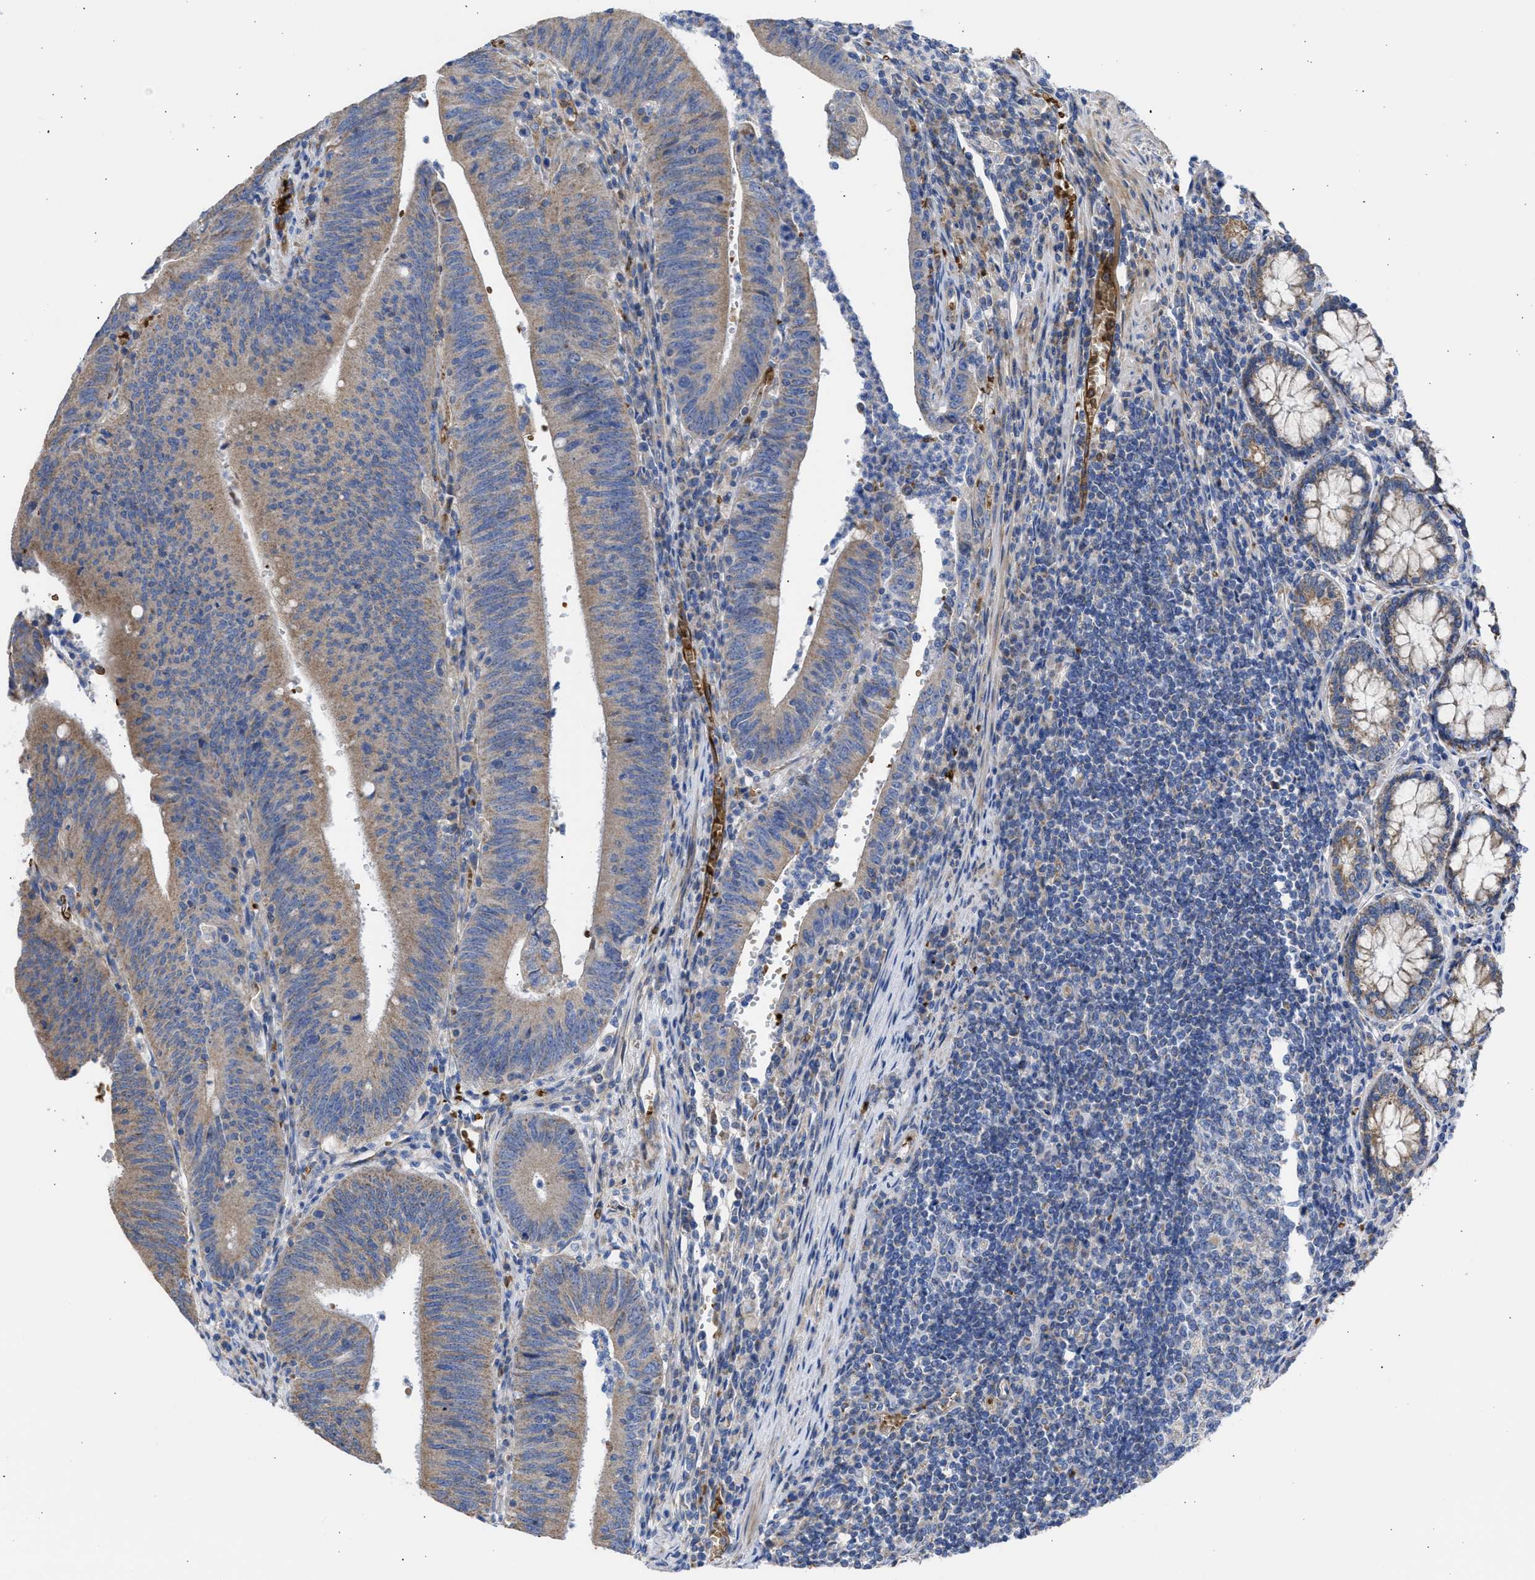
{"staining": {"intensity": "weak", "quantity": ">75%", "location": "cytoplasmic/membranous"}, "tissue": "colorectal cancer", "cell_type": "Tumor cells", "image_type": "cancer", "snomed": [{"axis": "morphology", "description": "Normal tissue, NOS"}, {"axis": "morphology", "description": "Adenocarcinoma, NOS"}, {"axis": "topography", "description": "Rectum"}], "caption": "Immunohistochemistry (IHC) staining of adenocarcinoma (colorectal), which displays low levels of weak cytoplasmic/membranous positivity in about >75% of tumor cells indicating weak cytoplasmic/membranous protein positivity. The staining was performed using DAB (brown) for protein detection and nuclei were counterstained in hematoxylin (blue).", "gene": "BTG3", "patient": {"sex": "female", "age": 66}}